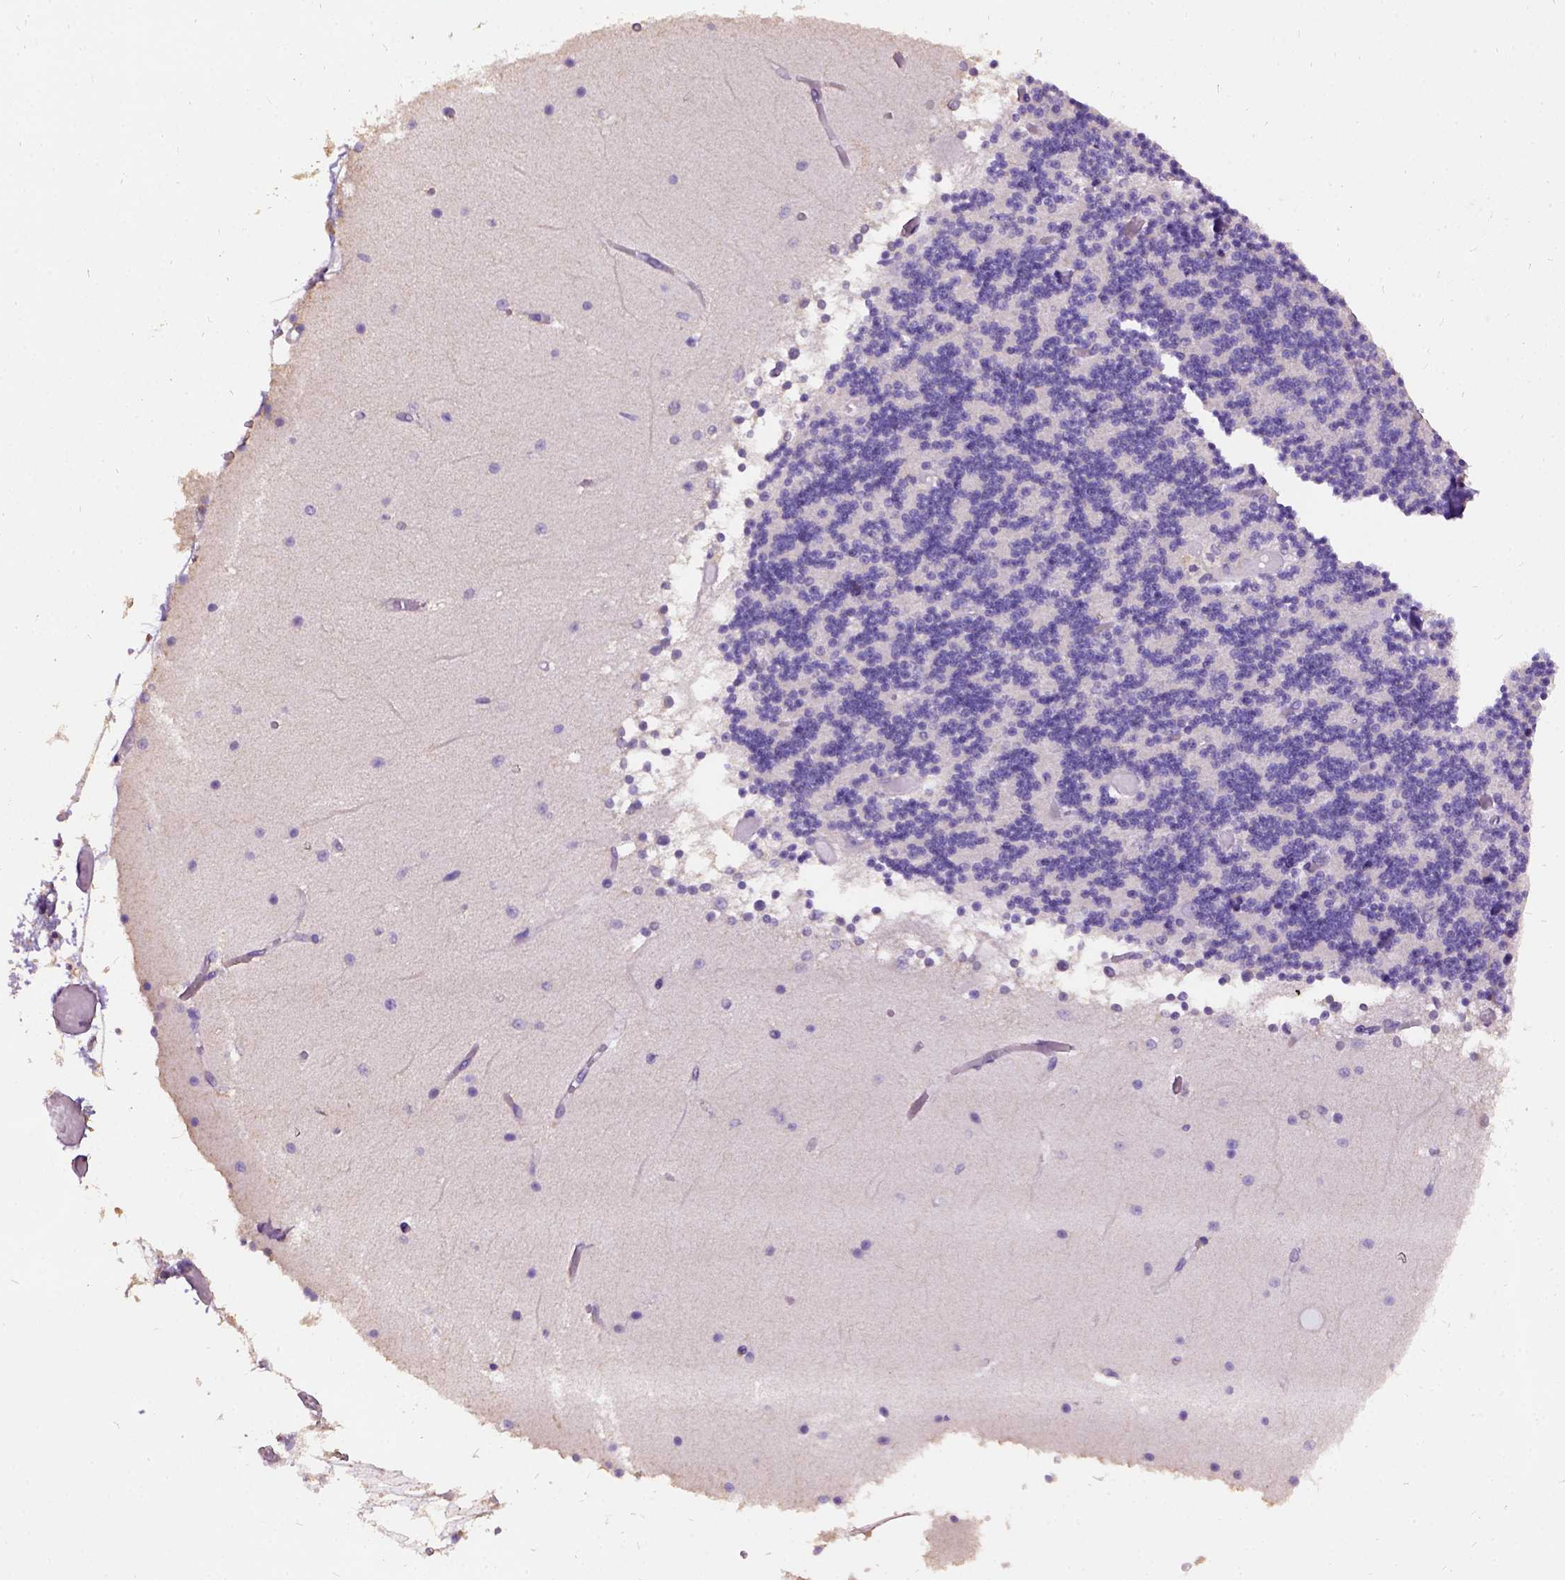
{"staining": {"intensity": "negative", "quantity": "none", "location": "none"}, "tissue": "cerebellum", "cell_type": "Cells in granular layer", "image_type": "normal", "snomed": [{"axis": "morphology", "description": "Normal tissue, NOS"}, {"axis": "topography", "description": "Cerebellum"}], "caption": "High power microscopy photomicrograph of an immunohistochemistry micrograph of unremarkable cerebellum, revealing no significant expression in cells in granular layer. (Stains: DAB (3,3'-diaminobenzidine) IHC with hematoxylin counter stain, Microscopy: brightfield microscopy at high magnification).", "gene": "DQX1", "patient": {"sex": "female", "age": 28}}